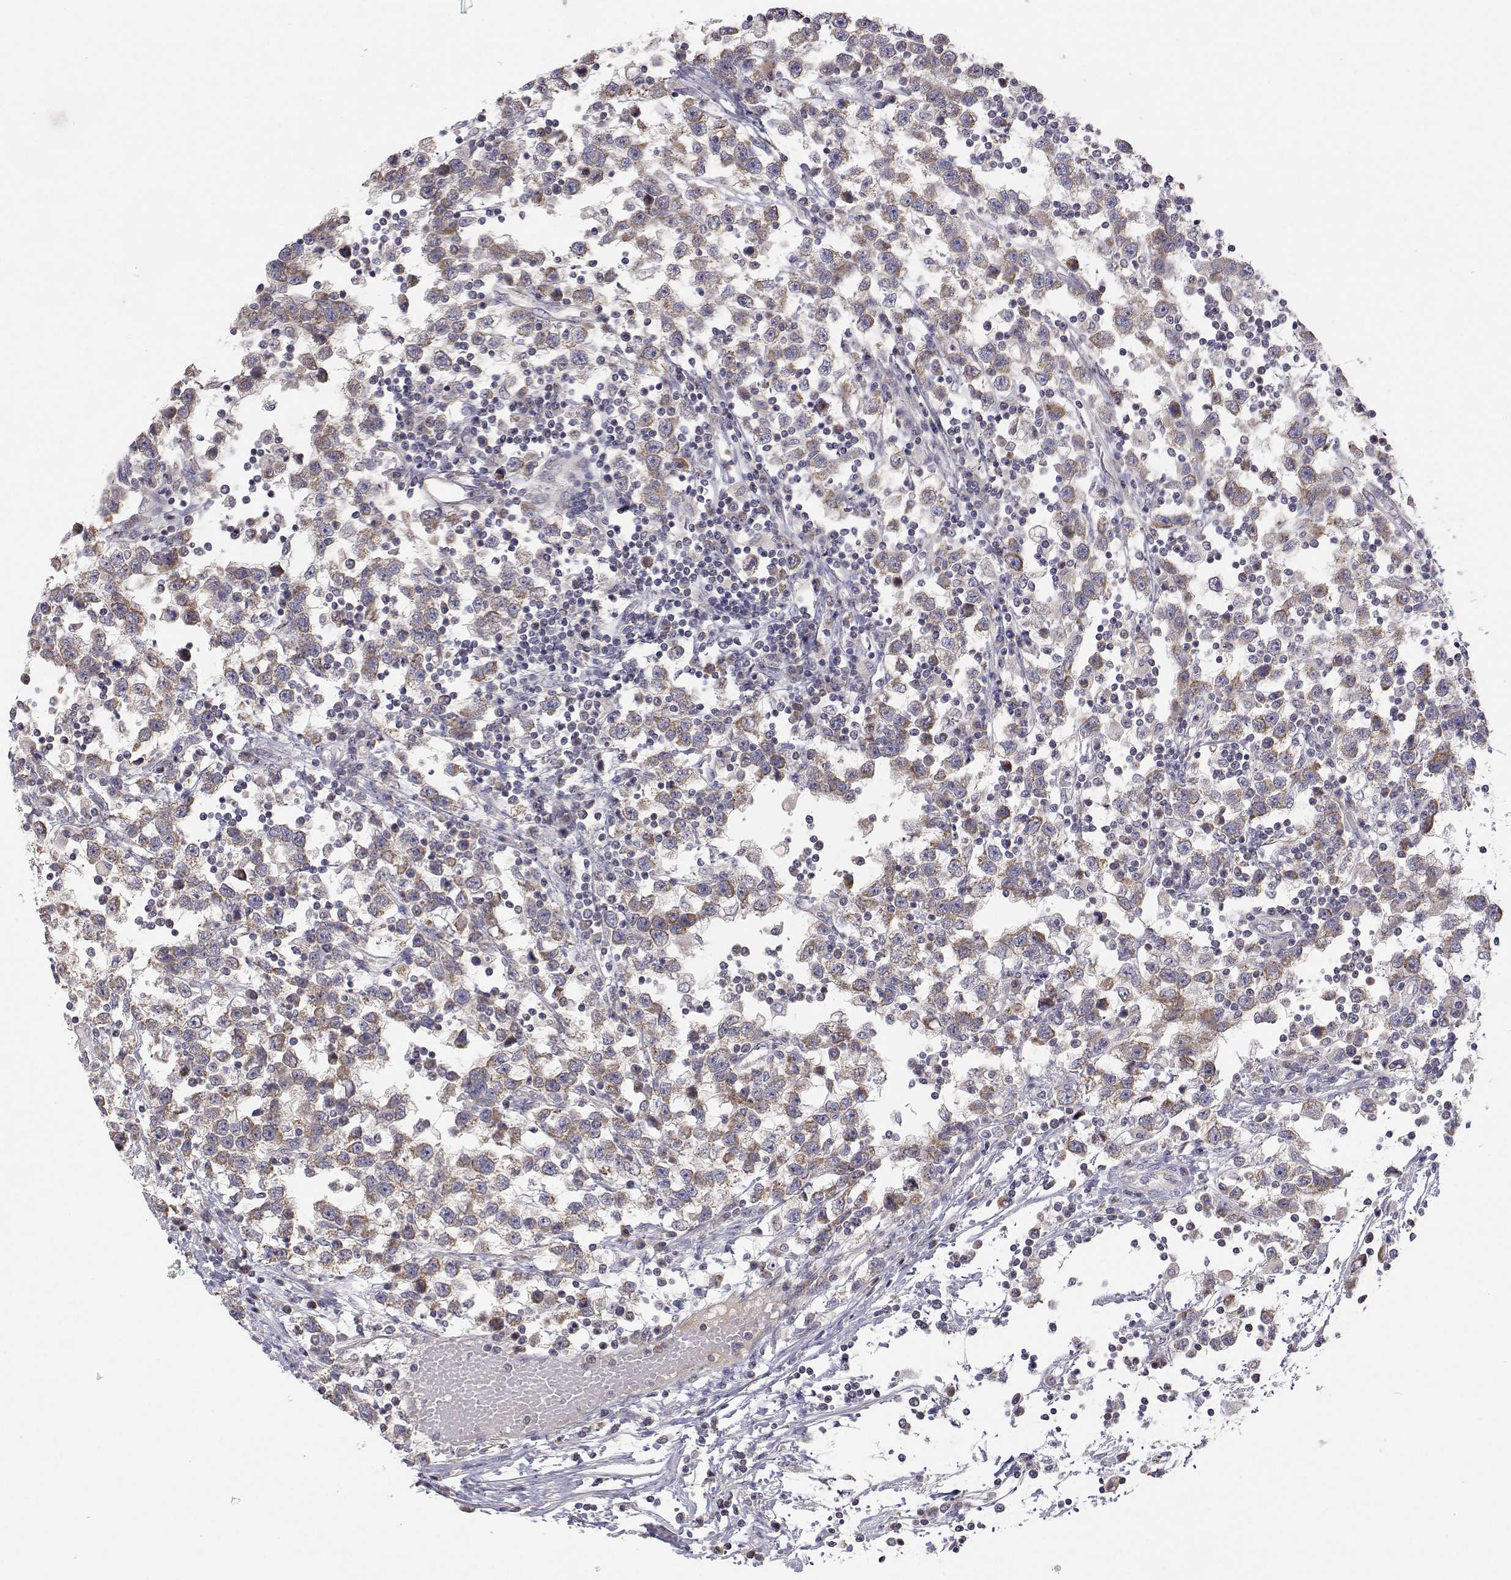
{"staining": {"intensity": "weak", "quantity": "25%-75%", "location": "cytoplasmic/membranous"}, "tissue": "testis cancer", "cell_type": "Tumor cells", "image_type": "cancer", "snomed": [{"axis": "morphology", "description": "Seminoma, NOS"}, {"axis": "topography", "description": "Testis"}], "caption": "Weak cytoplasmic/membranous protein staining is appreciated in about 25%-75% of tumor cells in testis cancer.", "gene": "MRPL3", "patient": {"sex": "male", "age": 34}}